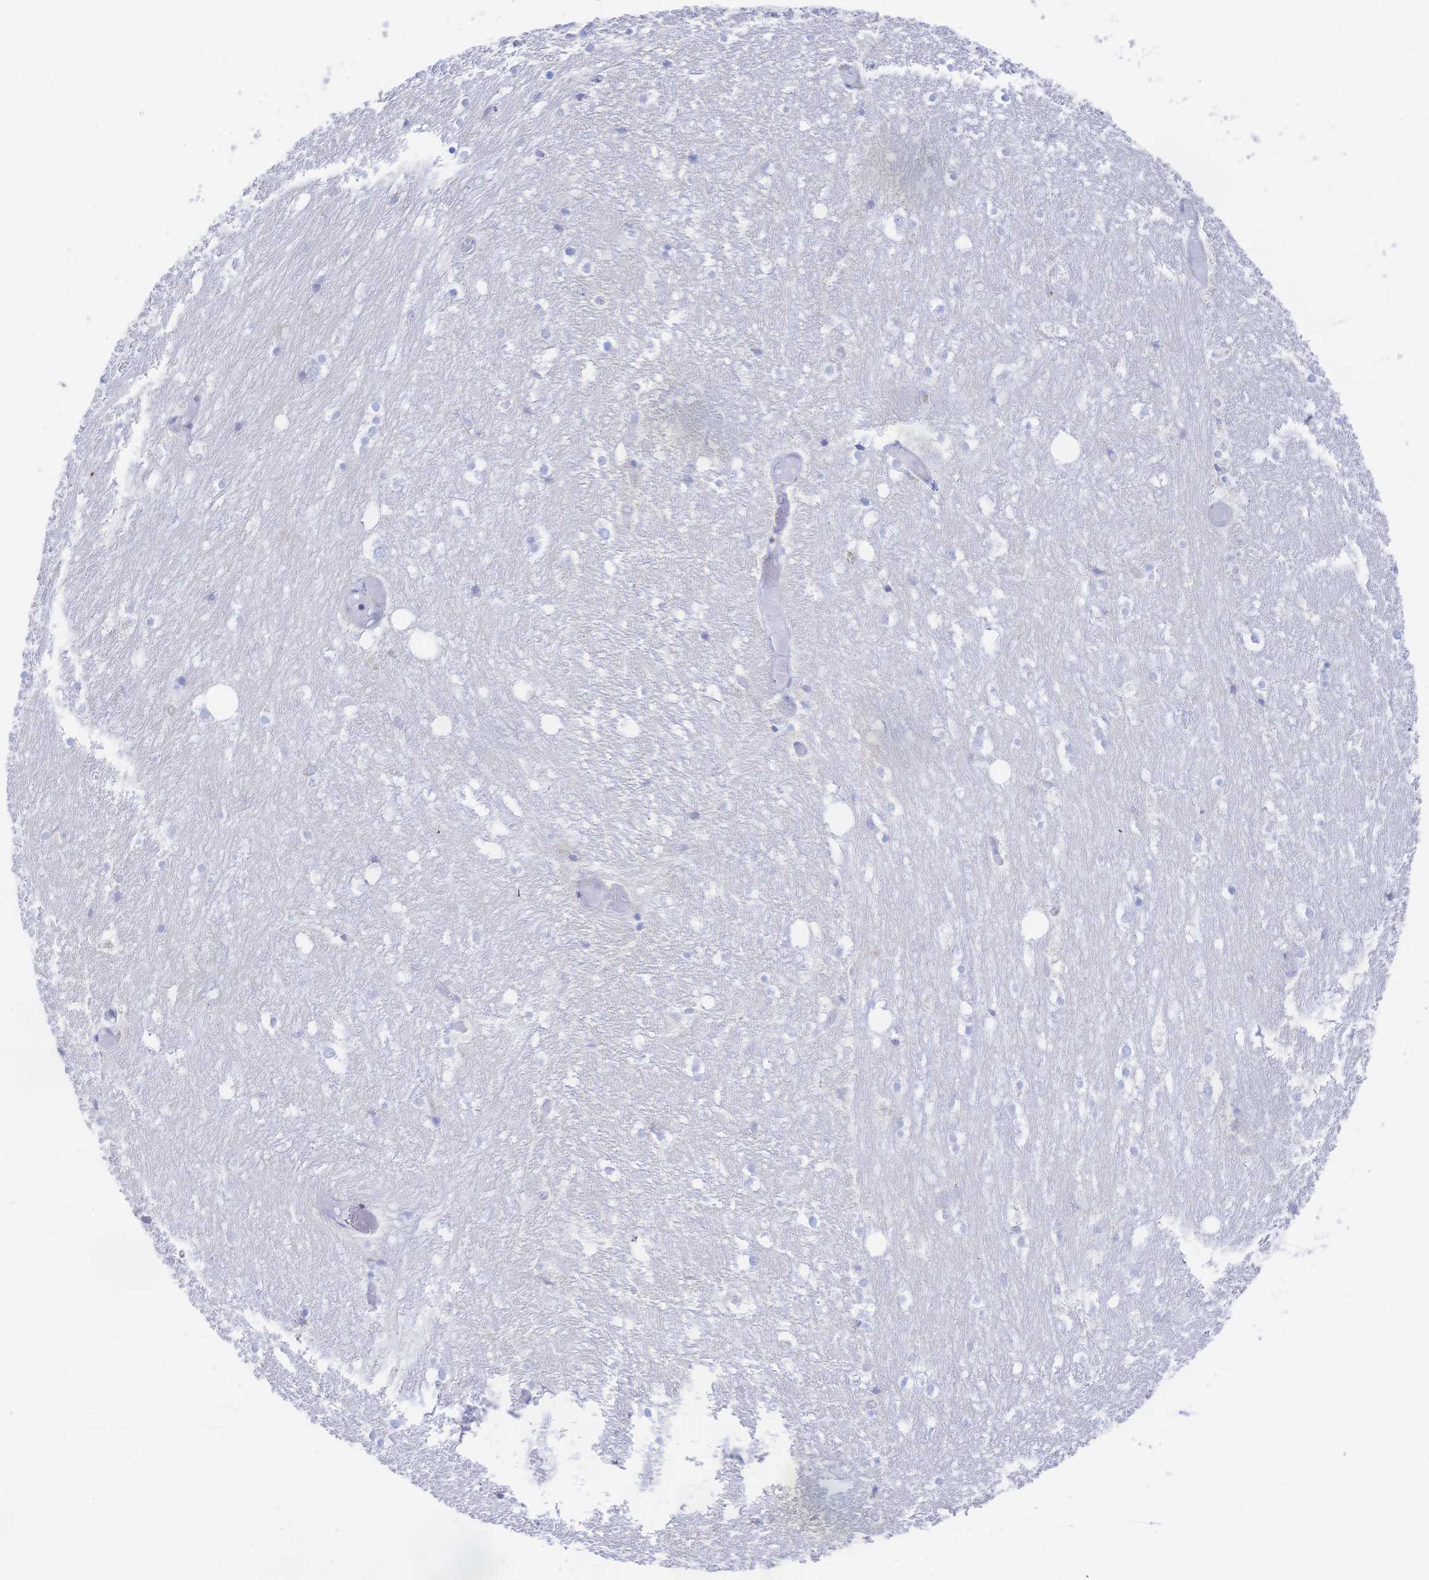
{"staining": {"intensity": "negative", "quantity": "none", "location": "none"}, "tissue": "hippocampus", "cell_type": "Glial cells", "image_type": "normal", "snomed": [{"axis": "morphology", "description": "Normal tissue, NOS"}, {"axis": "topography", "description": "Hippocampus"}], "caption": "This is an immunohistochemistry histopathology image of benign hippocampus. There is no positivity in glial cells.", "gene": "SYNGR4", "patient": {"sex": "female", "age": 52}}